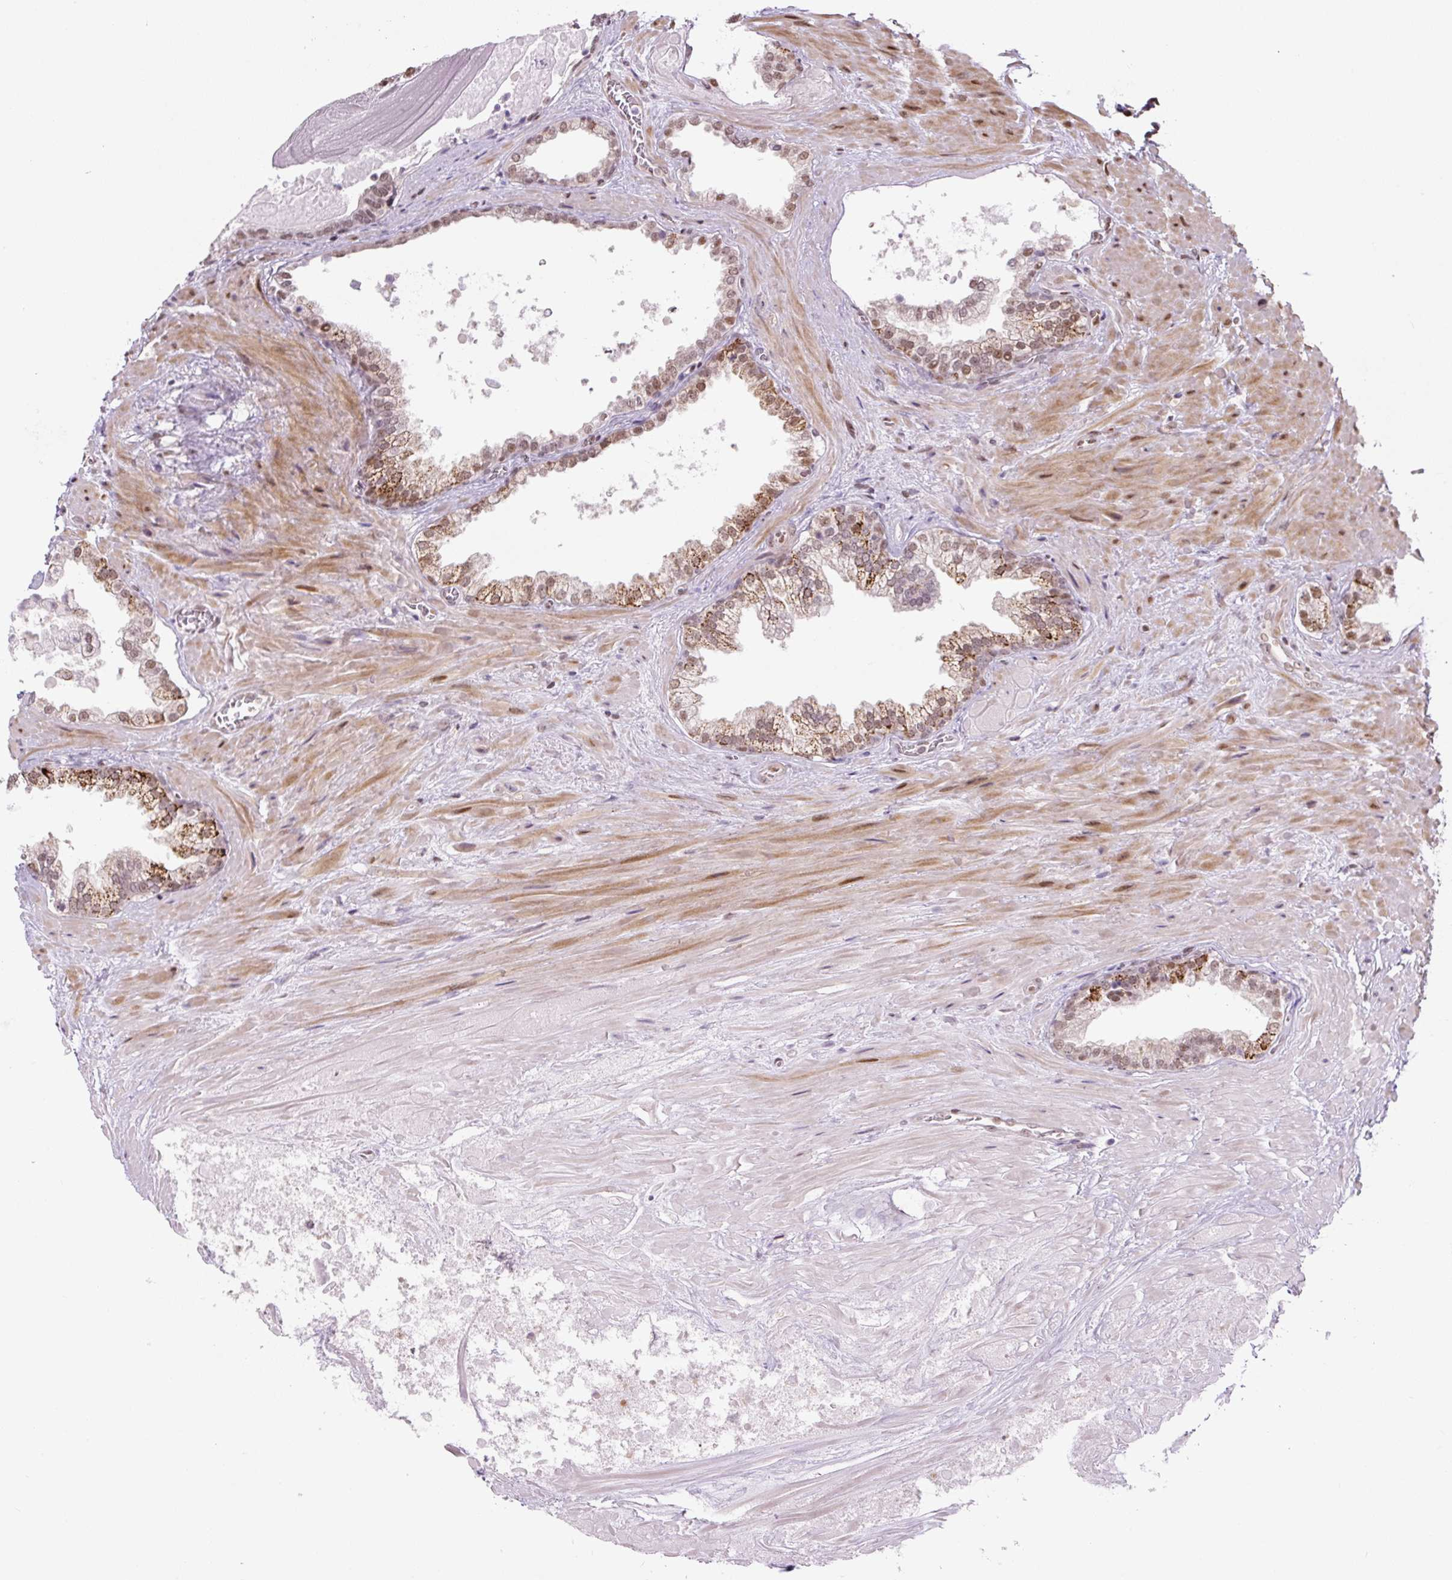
{"staining": {"intensity": "moderate", "quantity": "25%-75%", "location": "nuclear"}, "tissue": "prostate cancer", "cell_type": "Tumor cells", "image_type": "cancer", "snomed": [{"axis": "morphology", "description": "Adenocarcinoma, Low grade"}, {"axis": "topography", "description": "Prostate"}], "caption": "Immunohistochemical staining of human prostate cancer (low-grade adenocarcinoma) reveals medium levels of moderate nuclear protein positivity in about 25%-75% of tumor cells.", "gene": "TCFL5", "patient": {"sex": "male", "age": 61}}